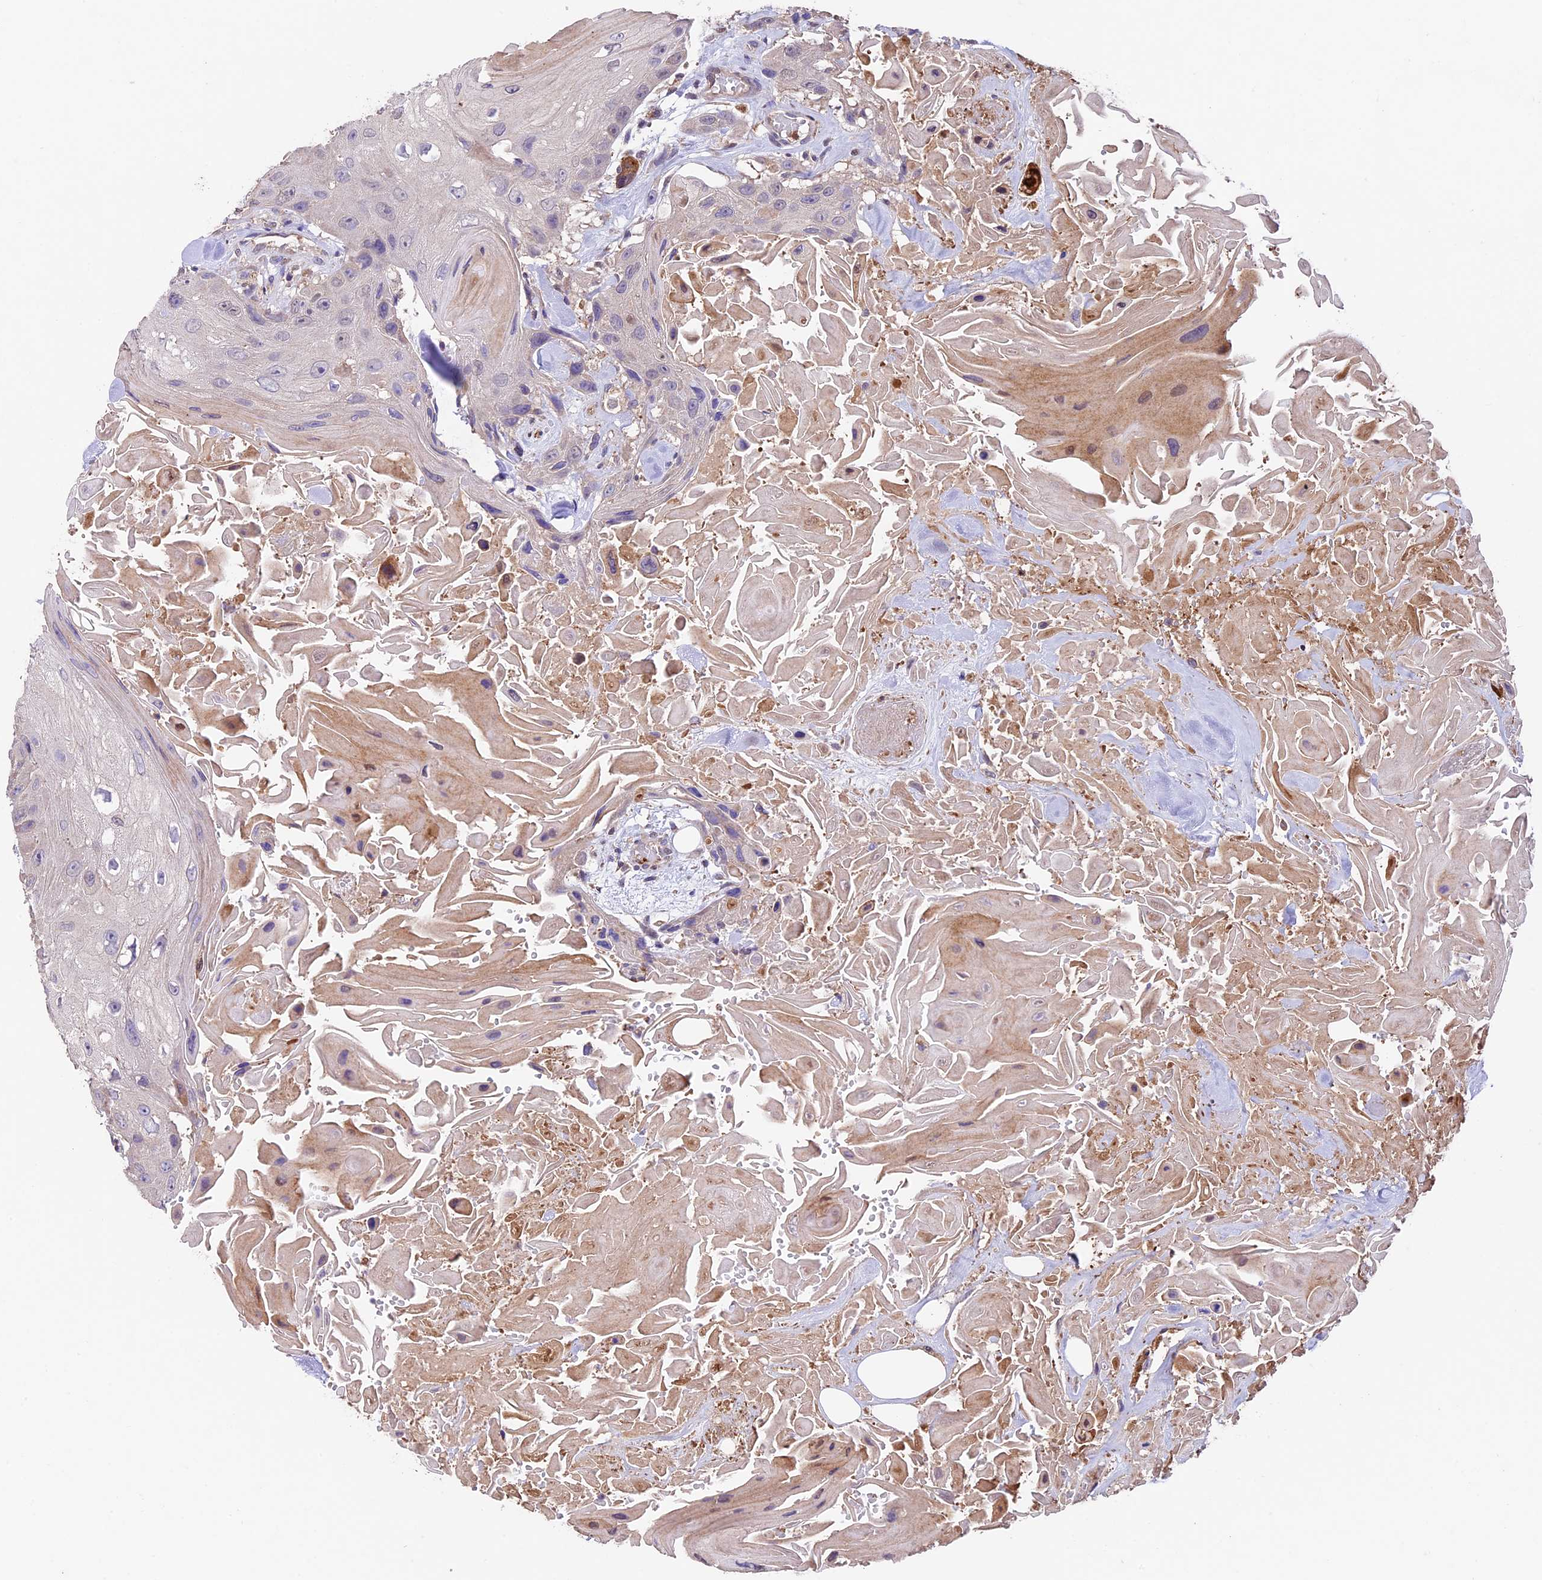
{"staining": {"intensity": "negative", "quantity": "none", "location": "none"}, "tissue": "head and neck cancer", "cell_type": "Tumor cells", "image_type": "cancer", "snomed": [{"axis": "morphology", "description": "Squamous cell carcinoma, NOS"}, {"axis": "topography", "description": "Head-Neck"}], "caption": "Tumor cells are negative for brown protein staining in head and neck cancer (squamous cell carcinoma).", "gene": "SBNO2", "patient": {"sex": "male", "age": 81}}